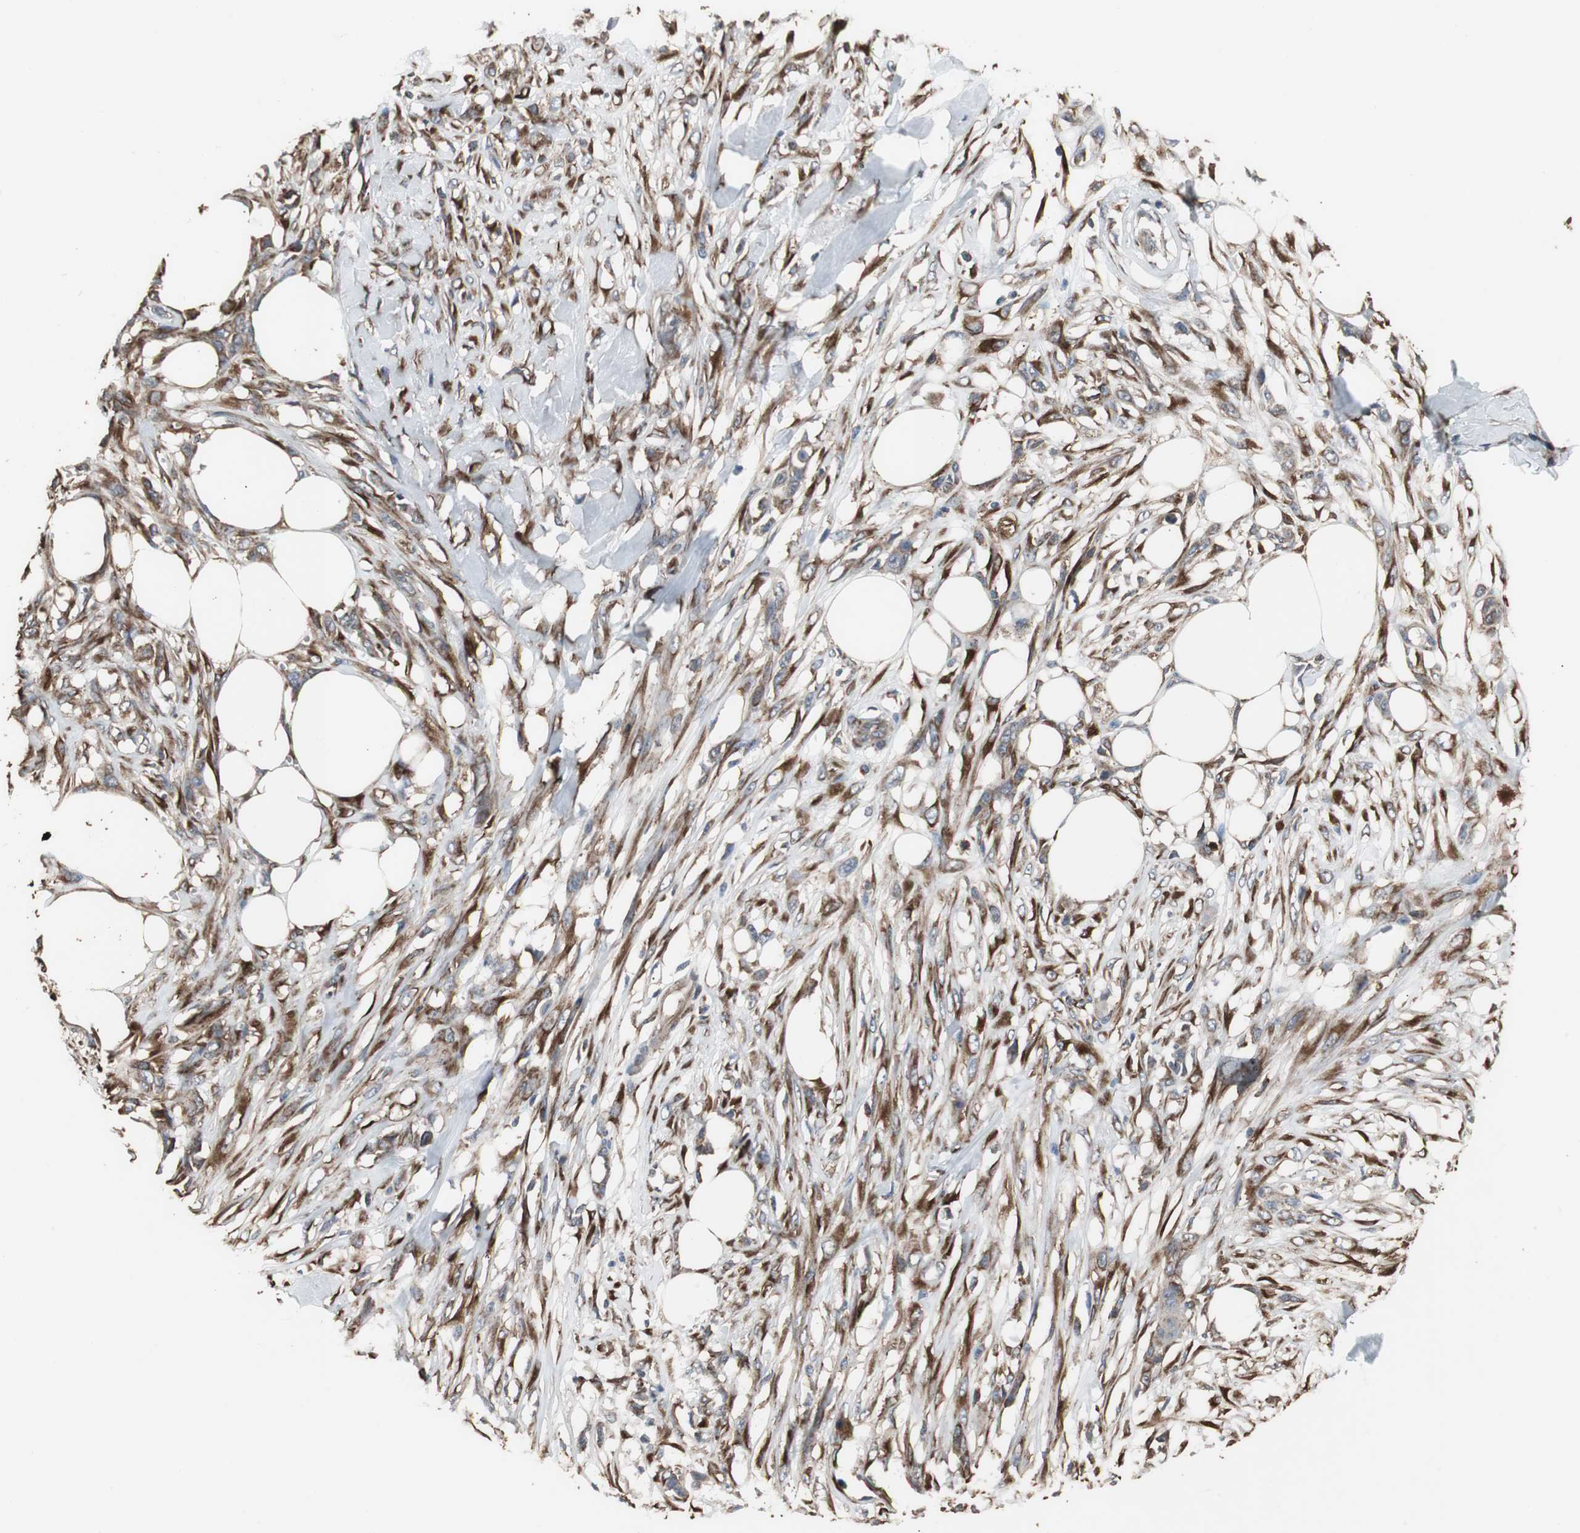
{"staining": {"intensity": "moderate", "quantity": "25%-75%", "location": "cytoplasmic/membranous"}, "tissue": "skin cancer", "cell_type": "Tumor cells", "image_type": "cancer", "snomed": [{"axis": "morphology", "description": "Normal tissue, NOS"}, {"axis": "morphology", "description": "Squamous cell carcinoma, NOS"}, {"axis": "topography", "description": "Skin"}], "caption": "IHC of skin cancer (squamous cell carcinoma) exhibits medium levels of moderate cytoplasmic/membranous expression in approximately 25%-75% of tumor cells.", "gene": "CALU", "patient": {"sex": "female", "age": 59}}